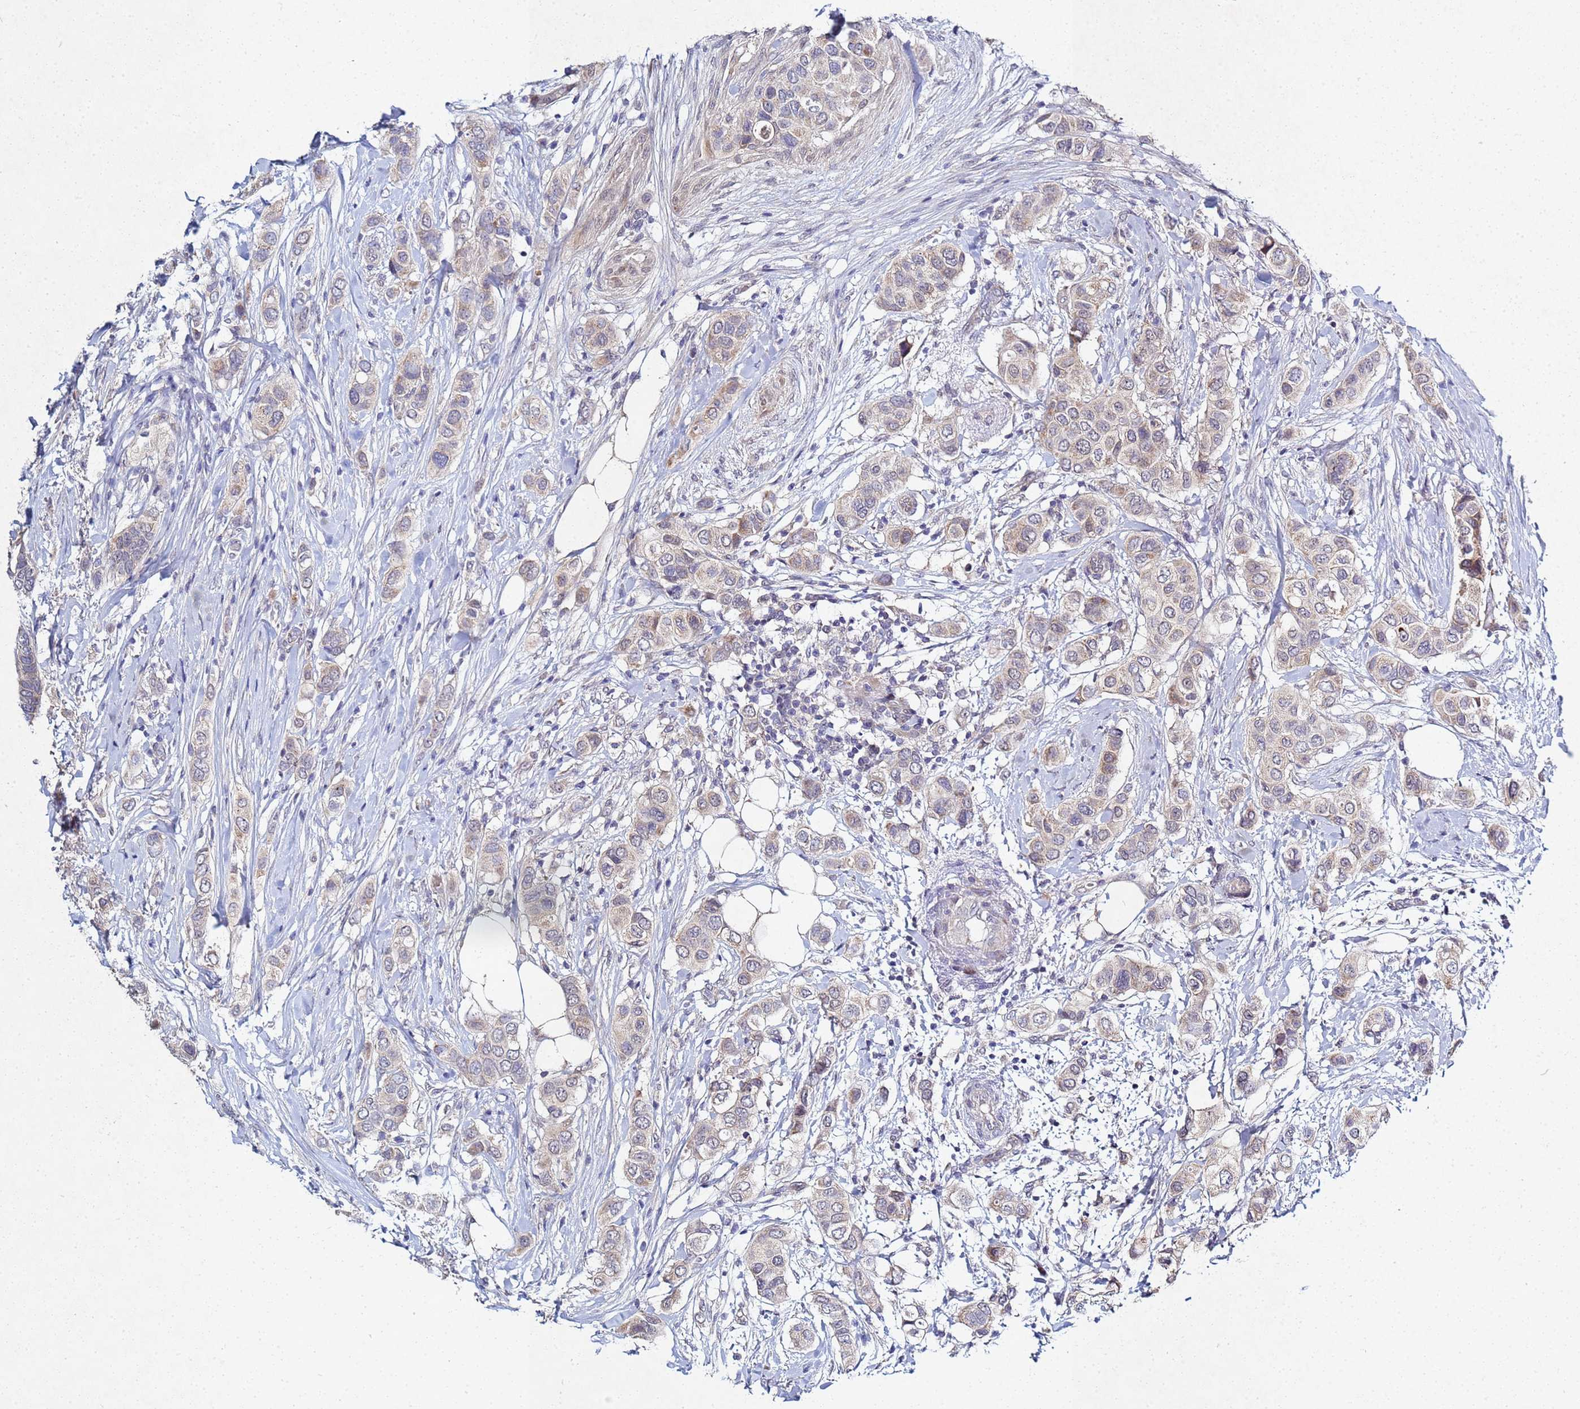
{"staining": {"intensity": "weak", "quantity": "25%-75%", "location": "cytoplasmic/membranous"}, "tissue": "breast cancer", "cell_type": "Tumor cells", "image_type": "cancer", "snomed": [{"axis": "morphology", "description": "Lobular carcinoma"}, {"axis": "topography", "description": "Breast"}], "caption": "A low amount of weak cytoplasmic/membranous expression is present in about 25%-75% of tumor cells in lobular carcinoma (breast) tissue. The protein of interest is shown in brown color, while the nuclei are stained blue.", "gene": "TNPO2", "patient": {"sex": "female", "age": 51}}